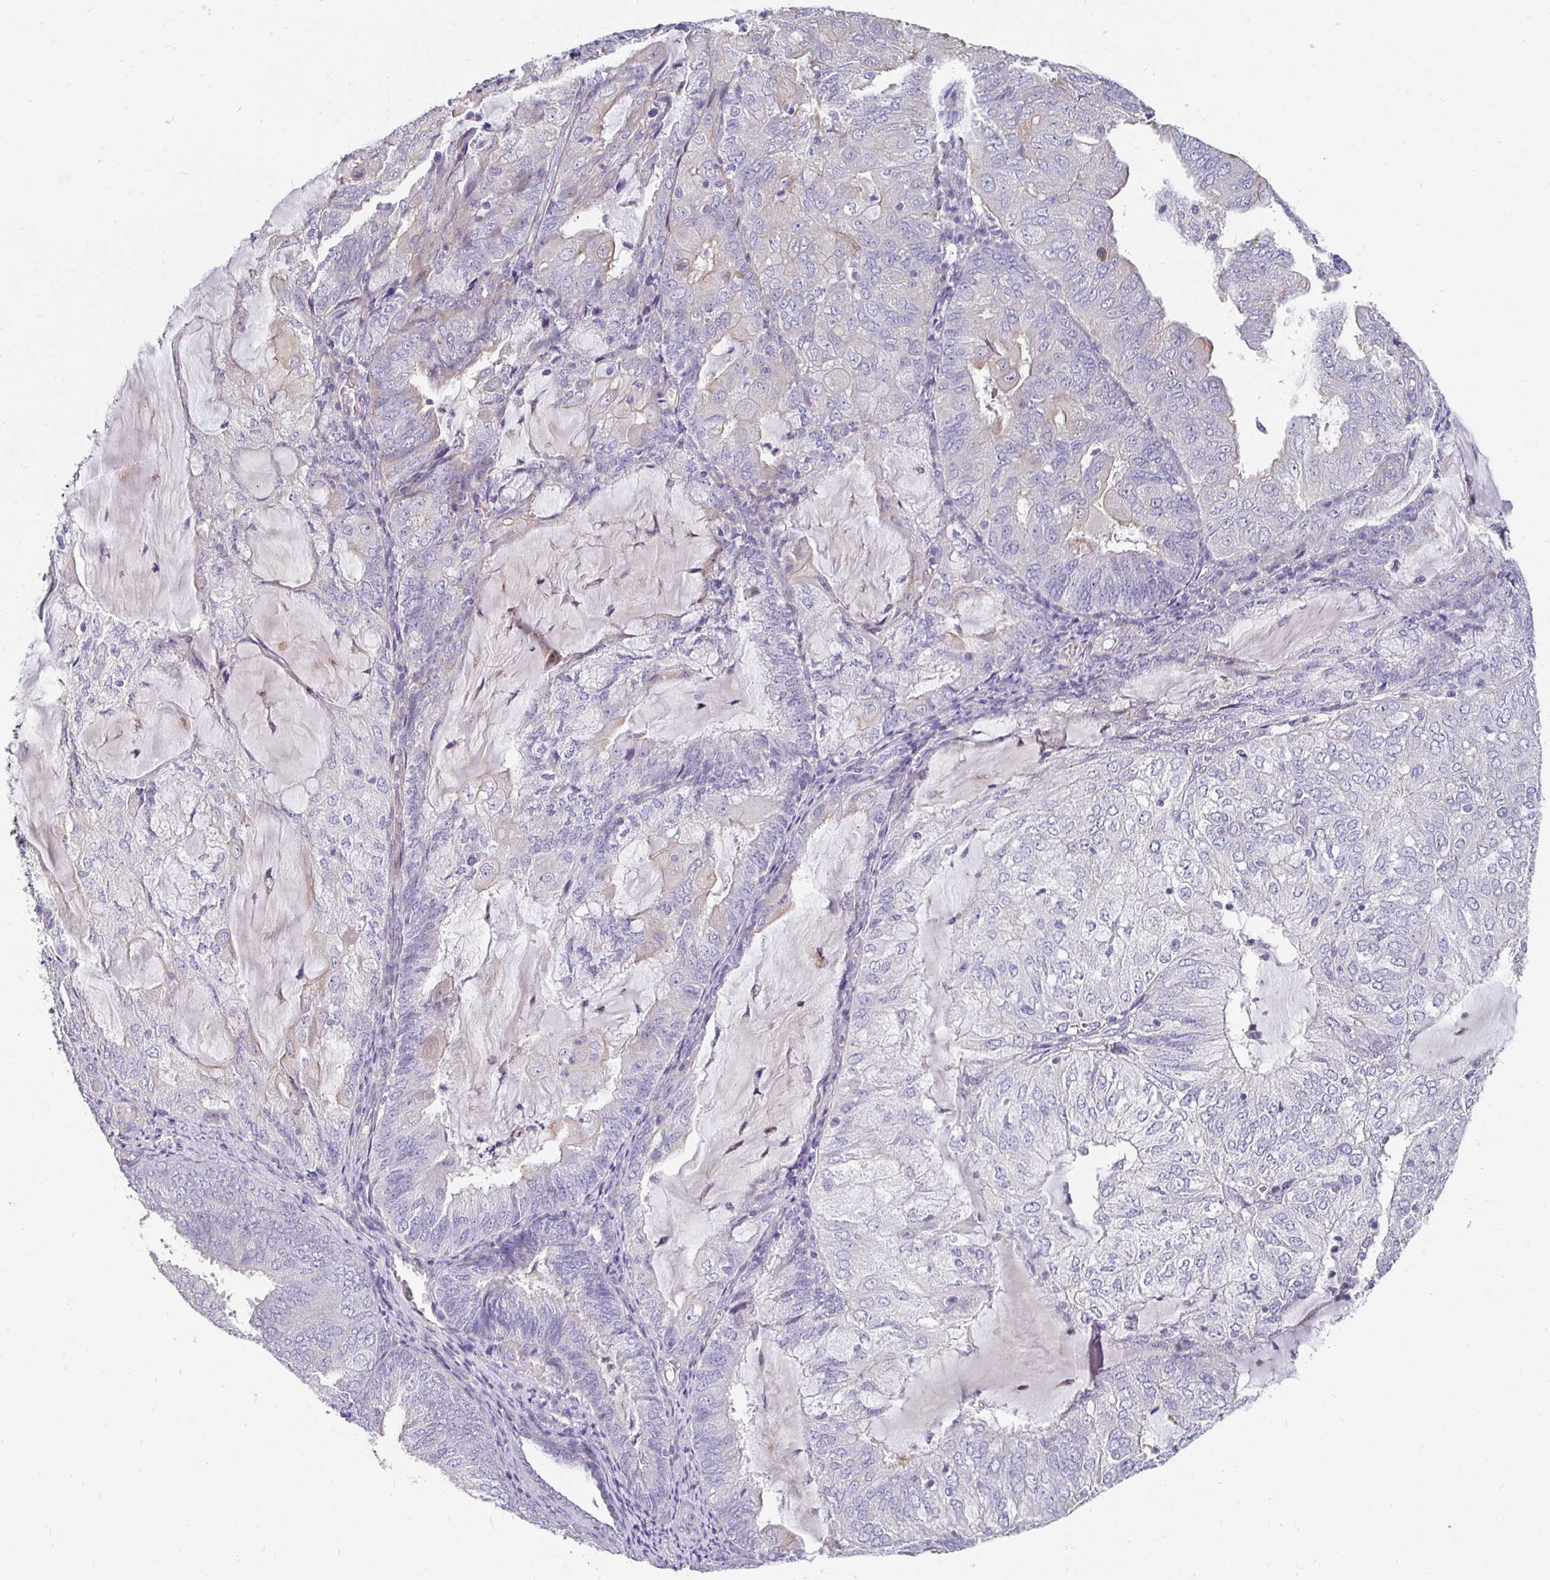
{"staining": {"intensity": "negative", "quantity": "none", "location": "none"}, "tissue": "endometrial cancer", "cell_type": "Tumor cells", "image_type": "cancer", "snomed": [{"axis": "morphology", "description": "Adenocarcinoma, NOS"}, {"axis": "topography", "description": "Endometrium"}], "caption": "This is an immunohistochemistry (IHC) histopathology image of endometrial cancer (adenocarcinoma). There is no staining in tumor cells.", "gene": "AKAP6", "patient": {"sex": "female", "age": 81}}